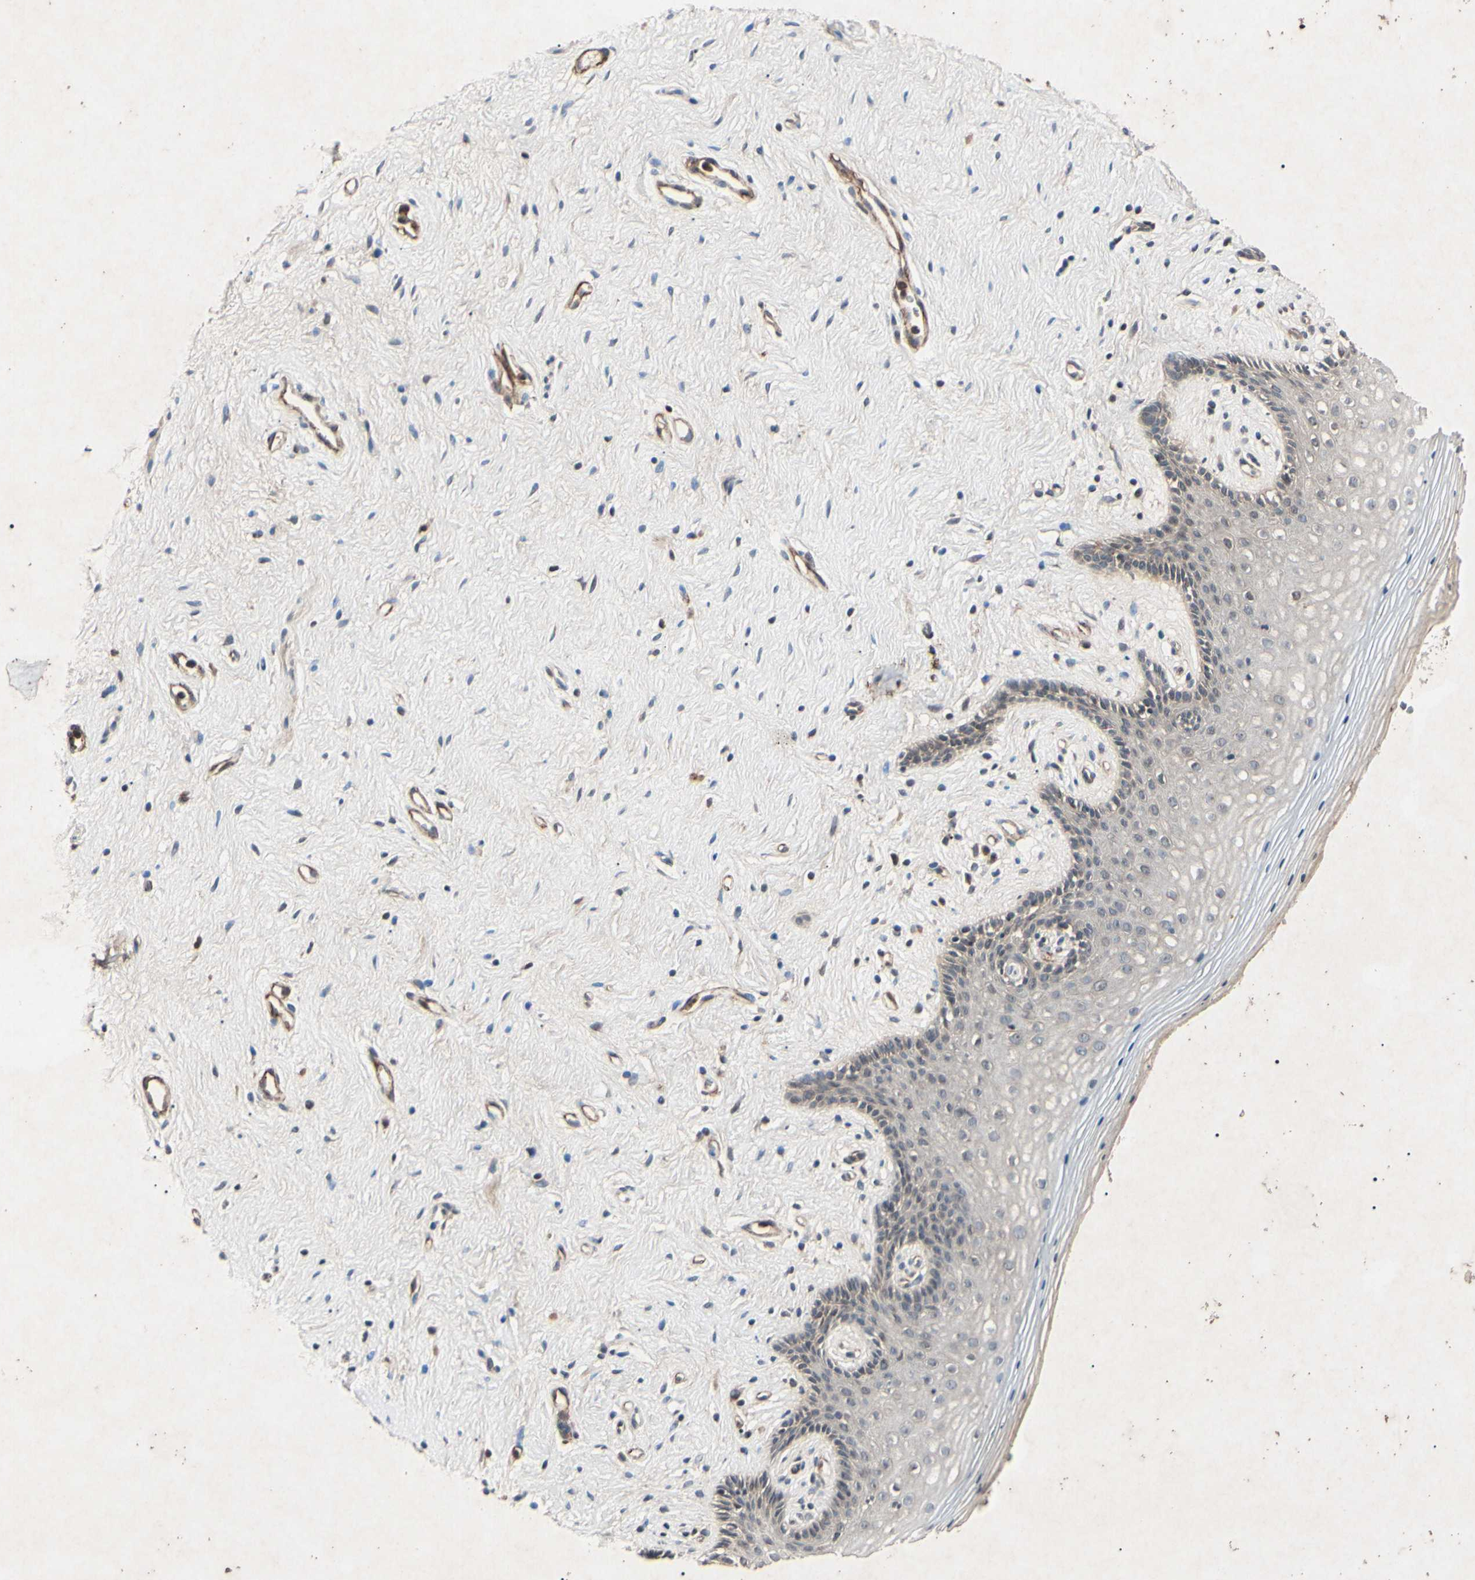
{"staining": {"intensity": "negative", "quantity": "none", "location": "none"}, "tissue": "vagina", "cell_type": "Squamous epithelial cells", "image_type": "normal", "snomed": [{"axis": "morphology", "description": "Normal tissue, NOS"}, {"axis": "topography", "description": "Vagina"}], "caption": "An image of vagina stained for a protein reveals no brown staining in squamous epithelial cells. The staining is performed using DAB brown chromogen with nuclei counter-stained in using hematoxylin.", "gene": "AEBP1", "patient": {"sex": "female", "age": 44}}